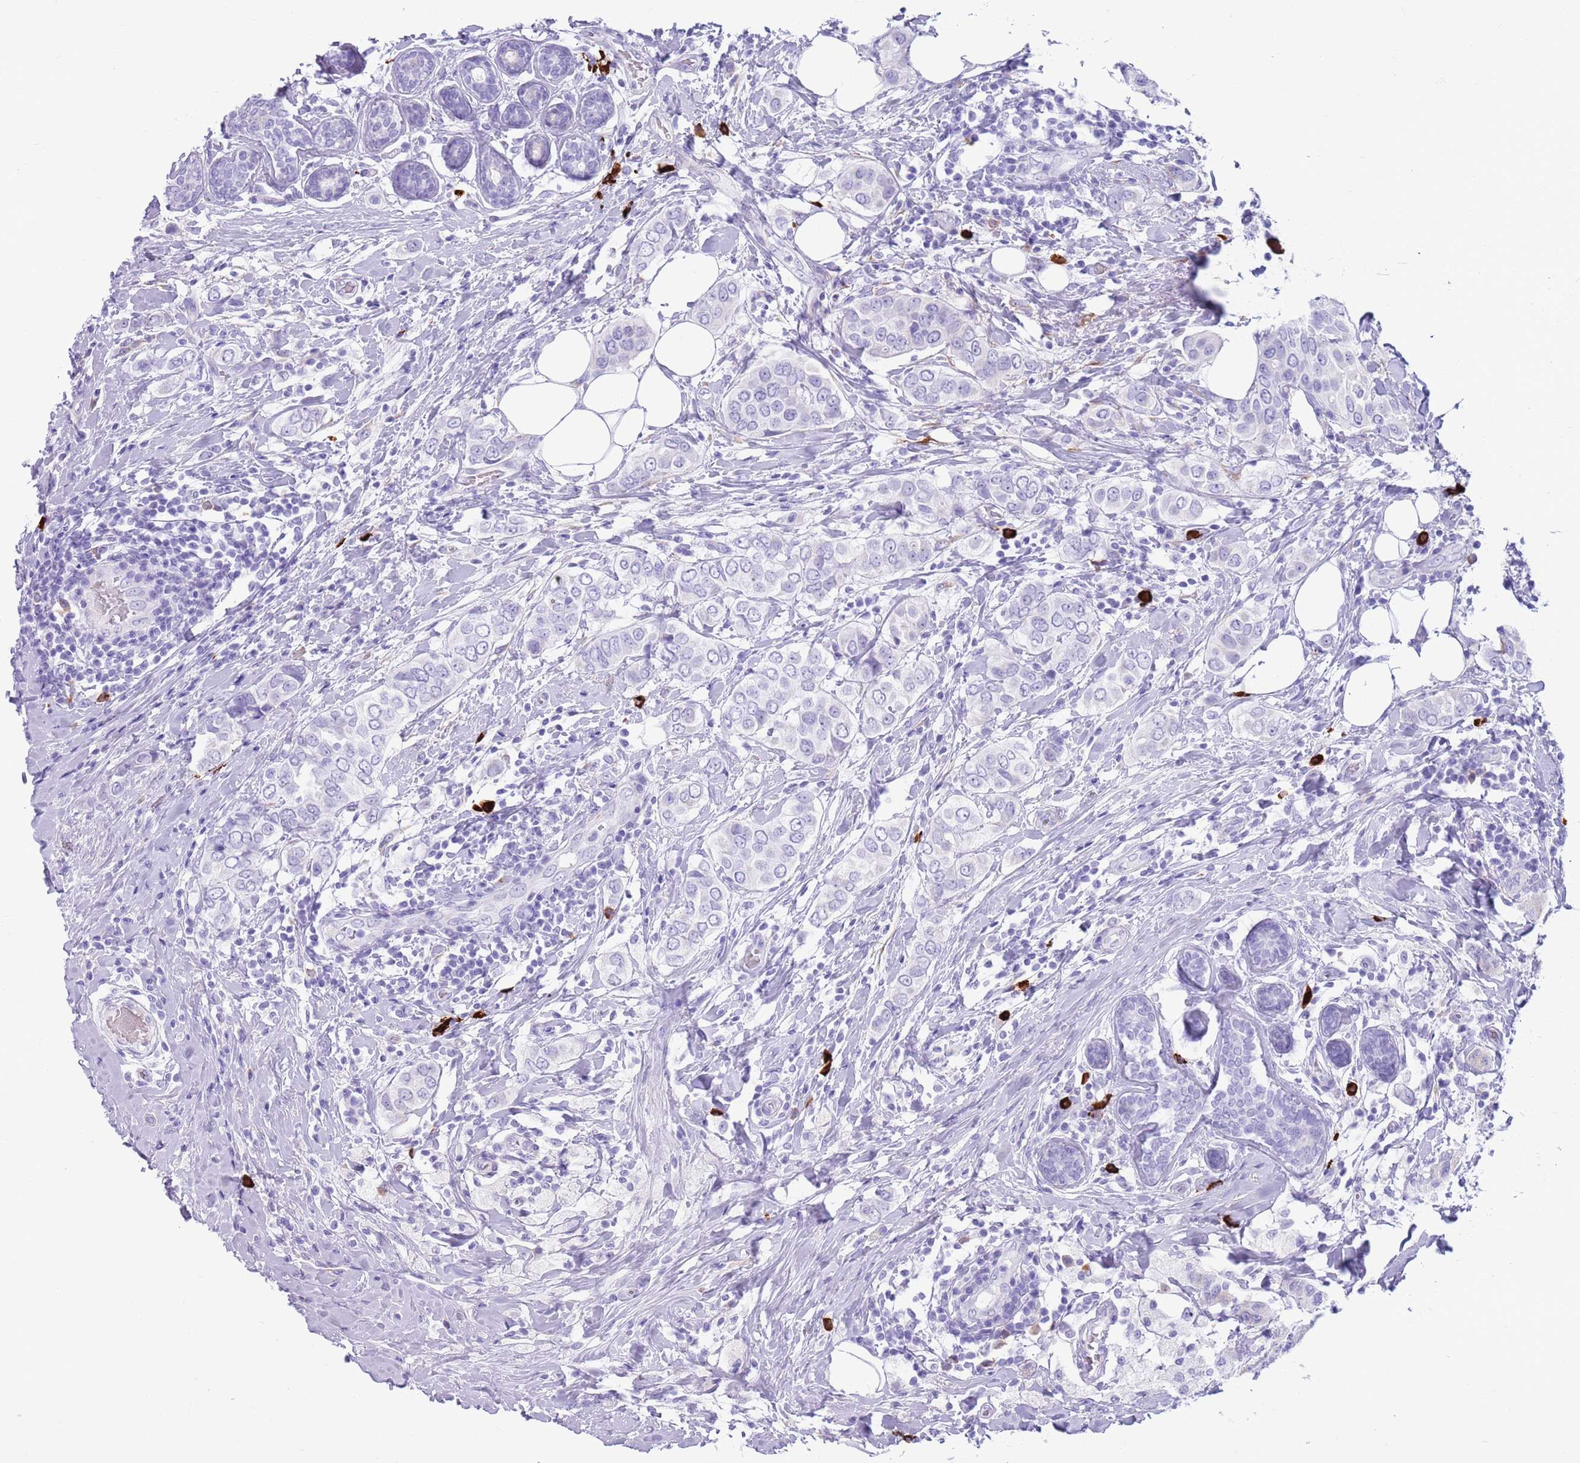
{"staining": {"intensity": "negative", "quantity": "none", "location": "none"}, "tissue": "breast cancer", "cell_type": "Tumor cells", "image_type": "cancer", "snomed": [{"axis": "morphology", "description": "Lobular carcinoma"}, {"axis": "topography", "description": "Breast"}], "caption": "Photomicrograph shows no protein positivity in tumor cells of breast cancer tissue.", "gene": "LY6G5B", "patient": {"sex": "female", "age": 51}}